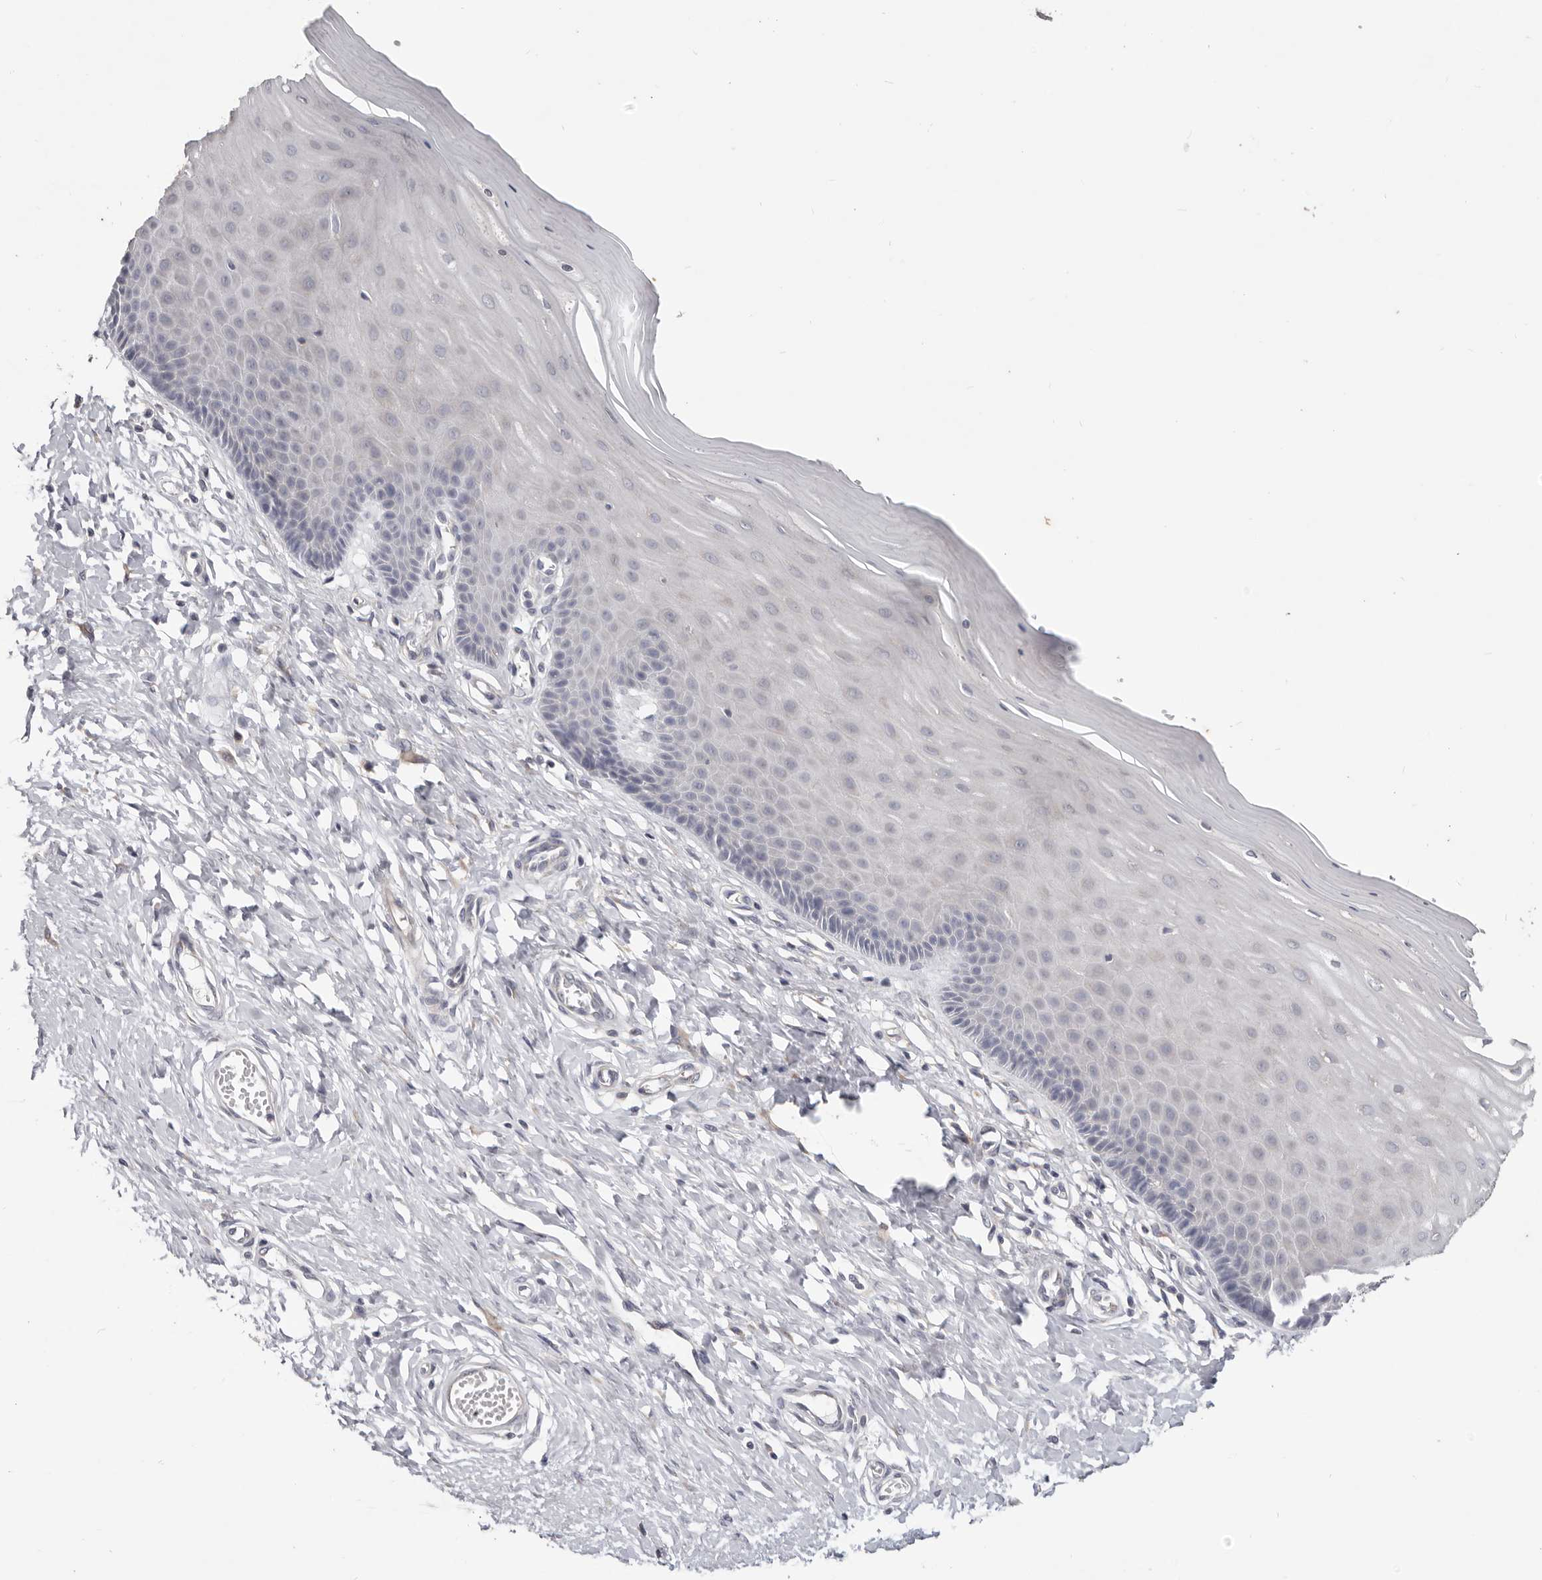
{"staining": {"intensity": "negative", "quantity": "none", "location": "none"}, "tissue": "cervix", "cell_type": "Glandular cells", "image_type": "normal", "snomed": [{"axis": "morphology", "description": "Normal tissue, NOS"}, {"axis": "topography", "description": "Cervix"}], "caption": "IHC photomicrograph of normal human cervix stained for a protein (brown), which demonstrates no staining in glandular cells. (DAB (3,3'-diaminobenzidine) immunohistochemistry with hematoxylin counter stain).", "gene": "WDR77", "patient": {"sex": "female", "age": 55}}